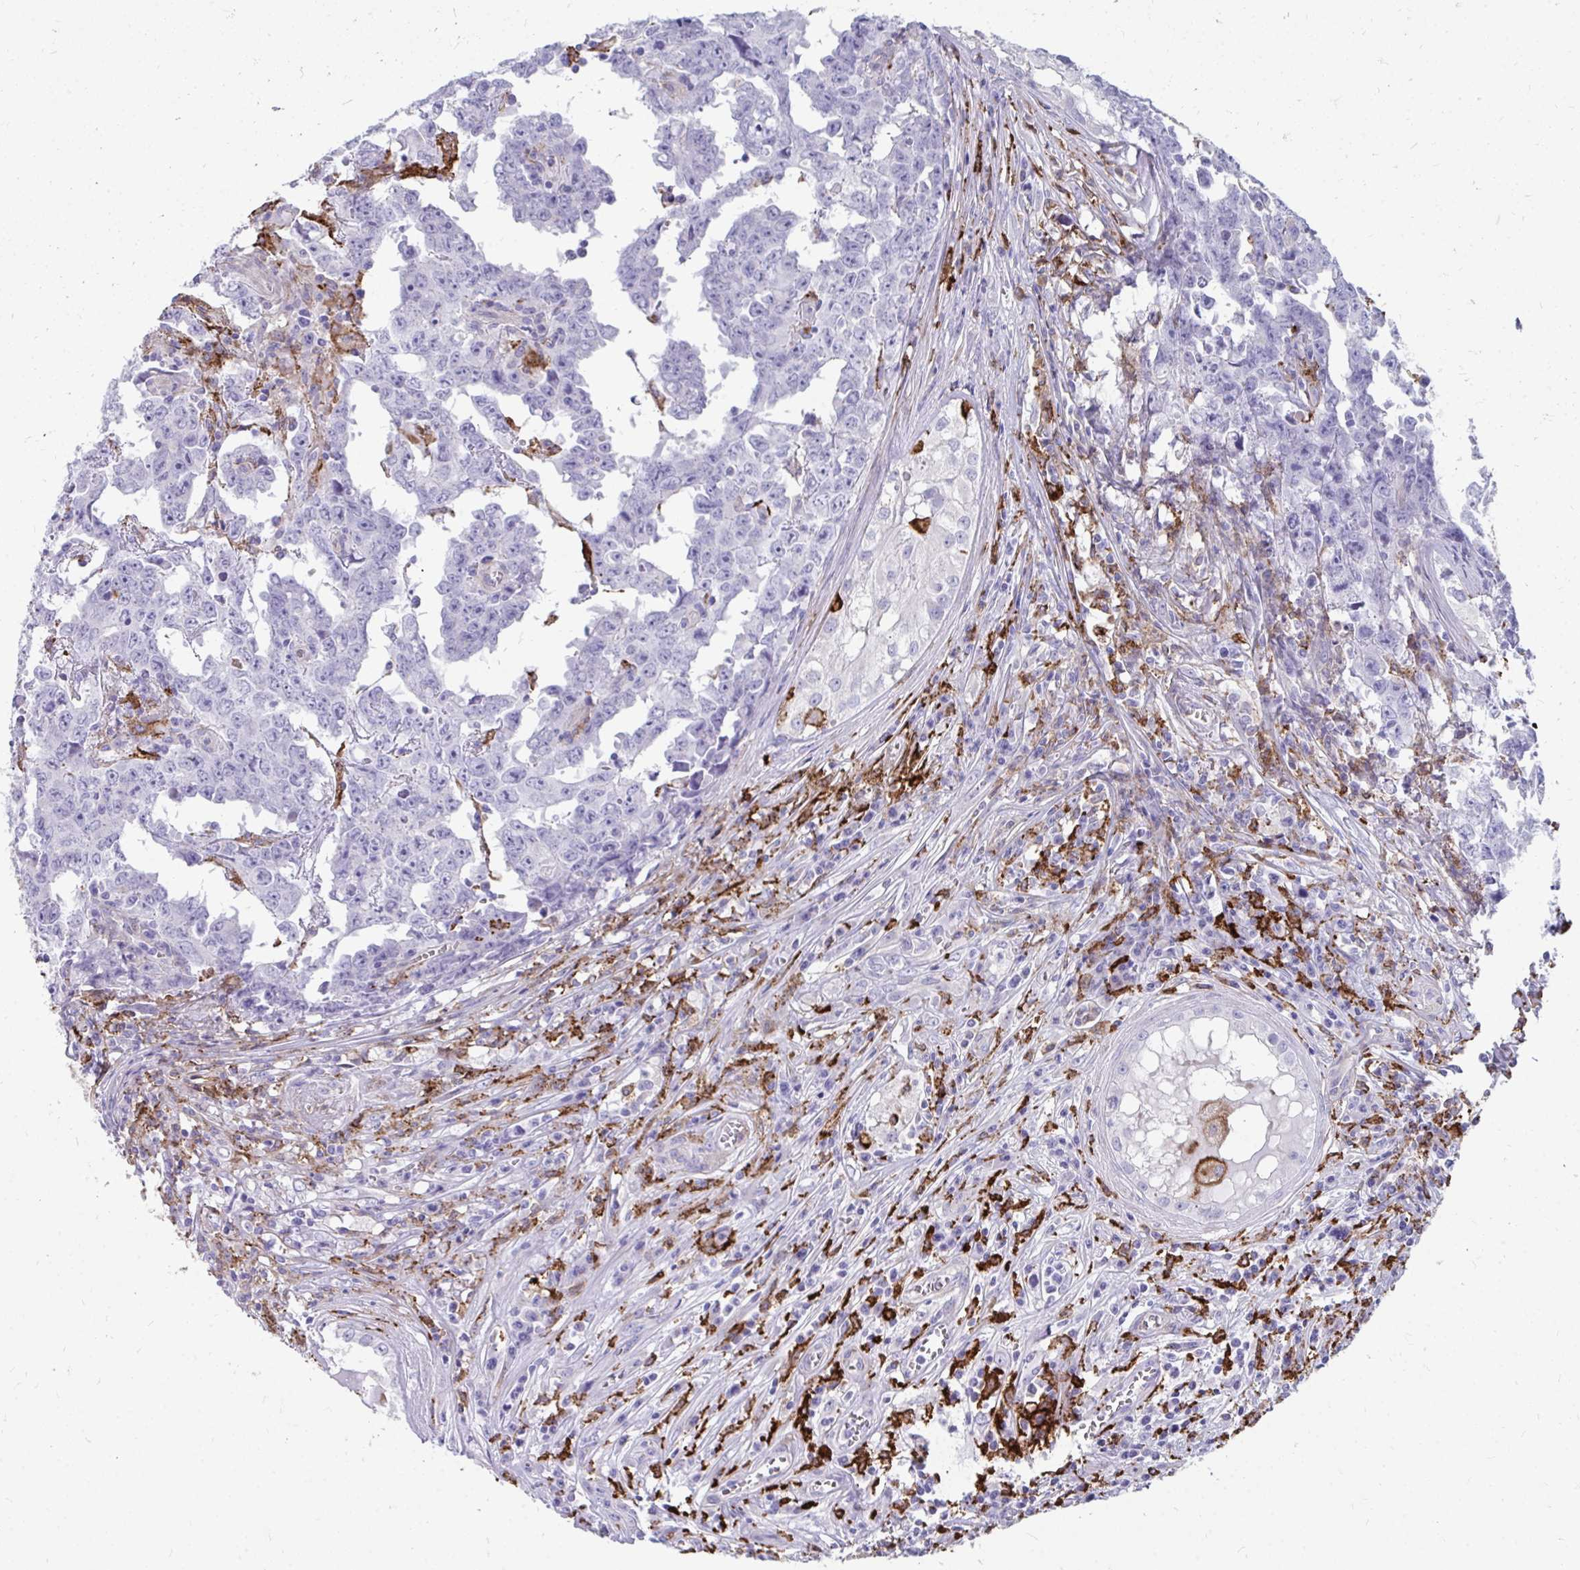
{"staining": {"intensity": "negative", "quantity": "none", "location": "none"}, "tissue": "testis cancer", "cell_type": "Tumor cells", "image_type": "cancer", "snomed": [{"axis": "morphology", "description": "Carcinoma, Embryonal, NOS"}, {"axis": "topography", "description": "Testis"}], "caption": "The image reveals no significant positivity in tumor cells of embryonal carcinoma (testis).", "gene": "CD163", "patient": {"sex": "male", "age": 22}}